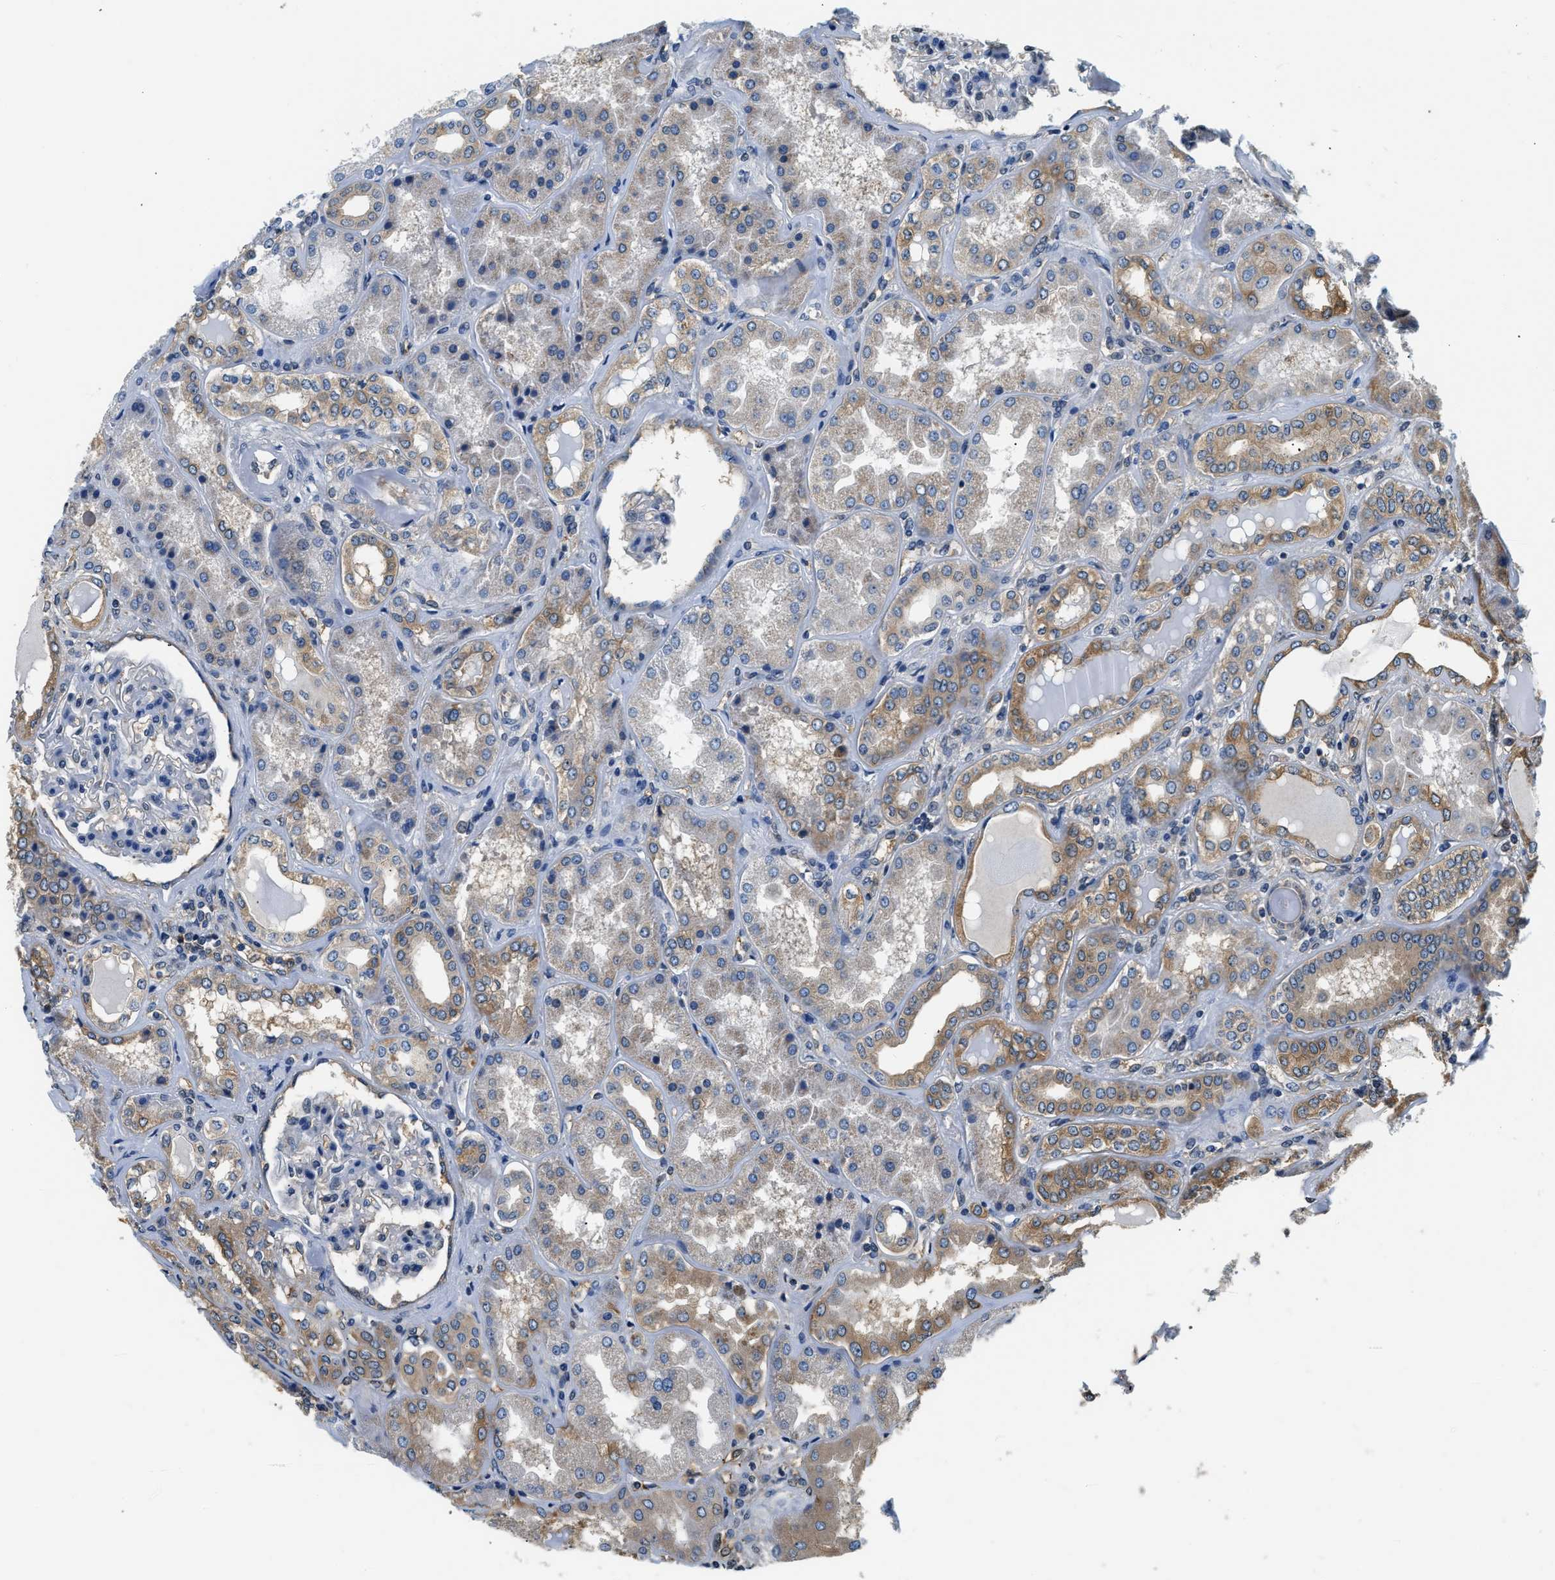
{"staining": {"intensity": "negative", "quantity": "none", "location": "none"}, "tissue": "kidney", "cell_type": "Cells in glomeruli", "image_type": "normal", "snomed": [{"axis": "morphology", "description": "Normal tissue, NOS"}, {"axis": "topography", "description": "Kidney"}], "caption": "Immunohistochemistry (IHC) micrograph of unremarkable kidney: human kidney stained with DAB reveals no significant protein positivity in cells in glomeruli.", "gene": "PPP2R1B", "patient": {"sex": "female", "age": 56}}